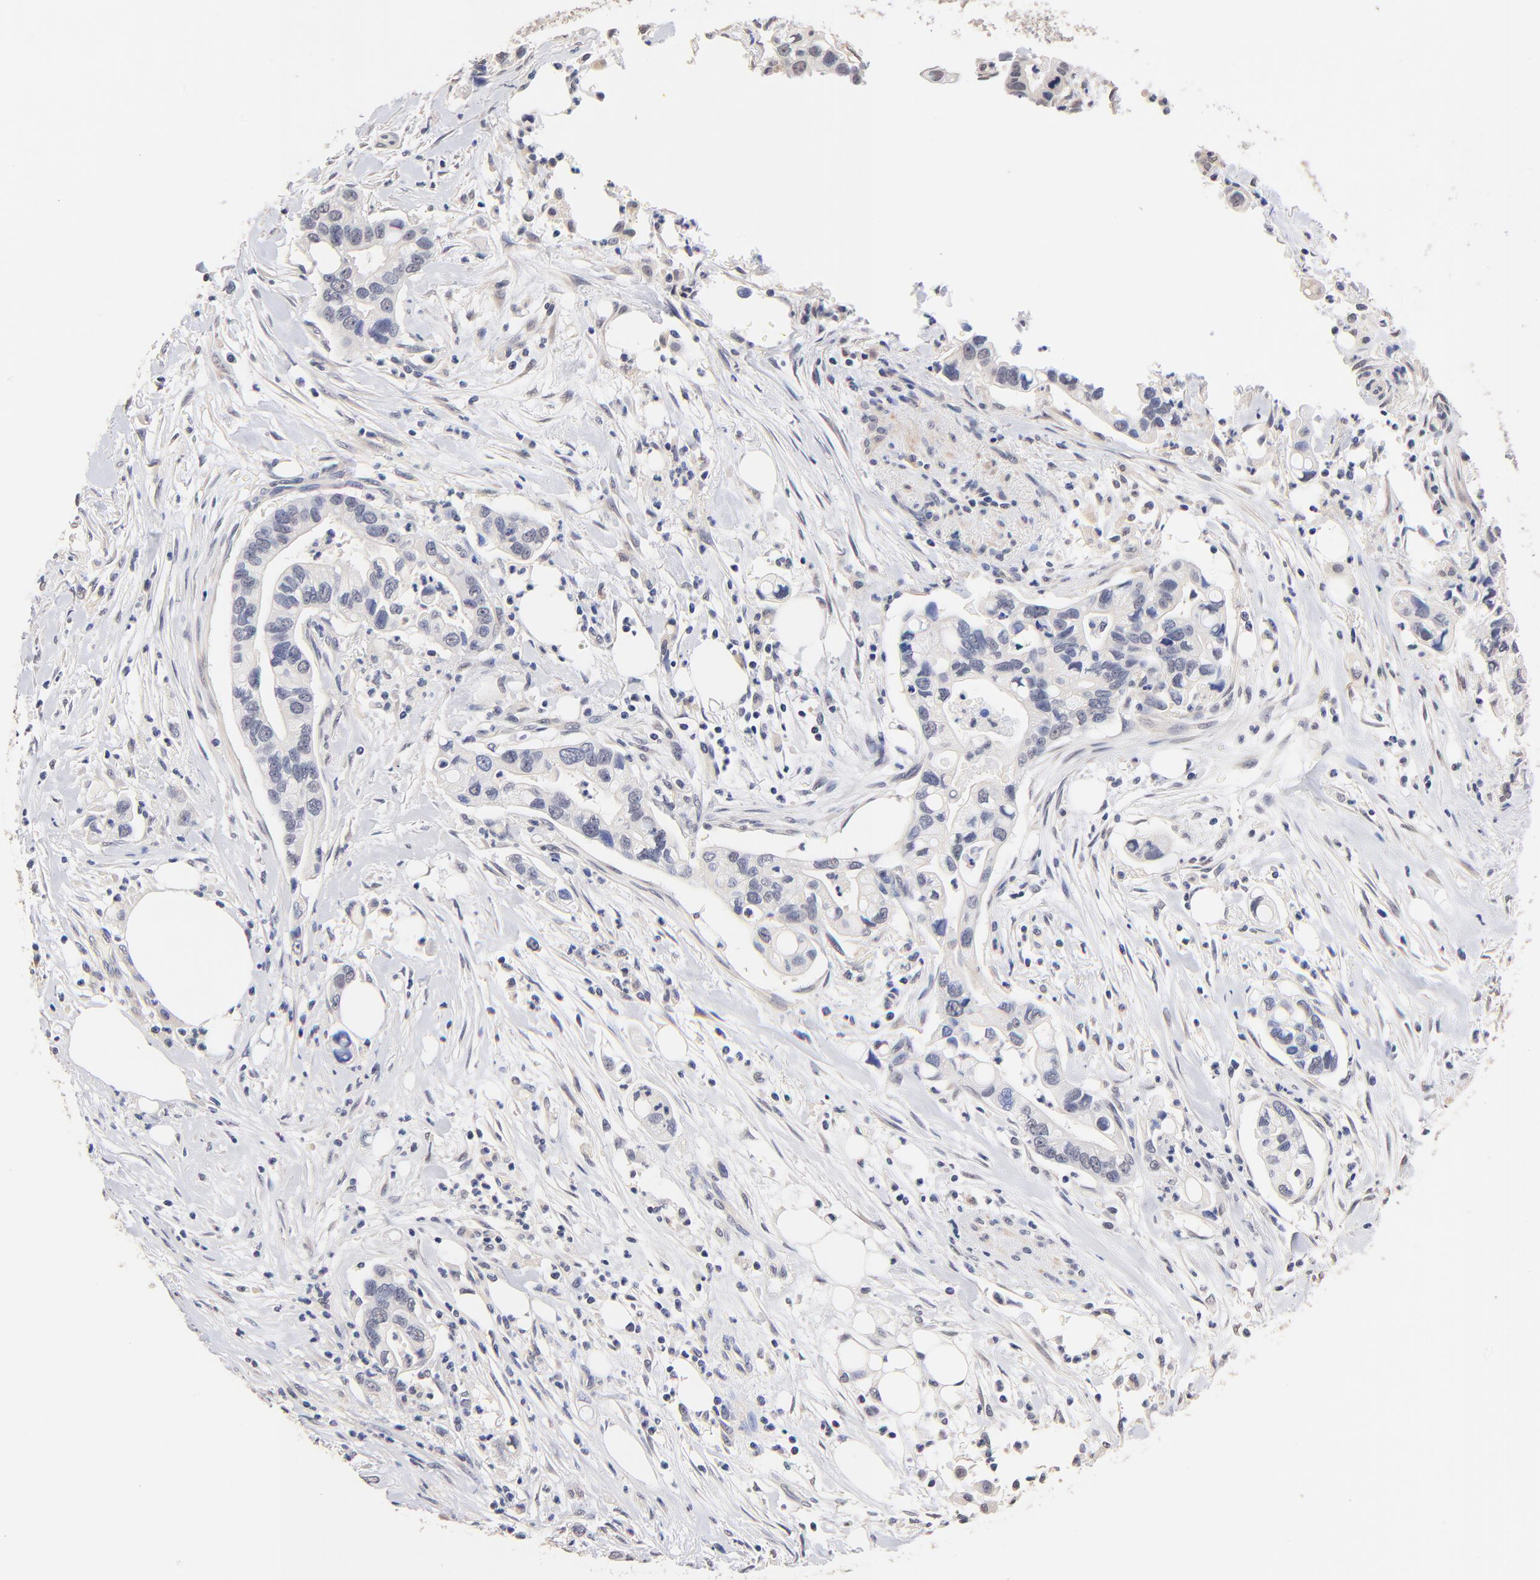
{"staining": {"intensity": "negative", "quantity": "none", "location": "none"}, "tissue": "pancreatic cancer", "cell_type": "Tumor cells", "image_type": "cancer", "snomed": [{"axis": "morphology", "description": "Adenocarcinoma, NOS"}, {"axis": "topography", "description": "Pancreas"}], "caption": "IHC histopathology image of neoplastic tissue: pancreatic cancer stained with DAB (3,3'-diaminobenzidine) shows no significant protein positivity in tumor cells. (DAB immunohistochemistry (IHC) visualized using brightfield microscopy, high magnification).", "gene": "RIBC2", "patient": {"sex": "male", "age": 70}}